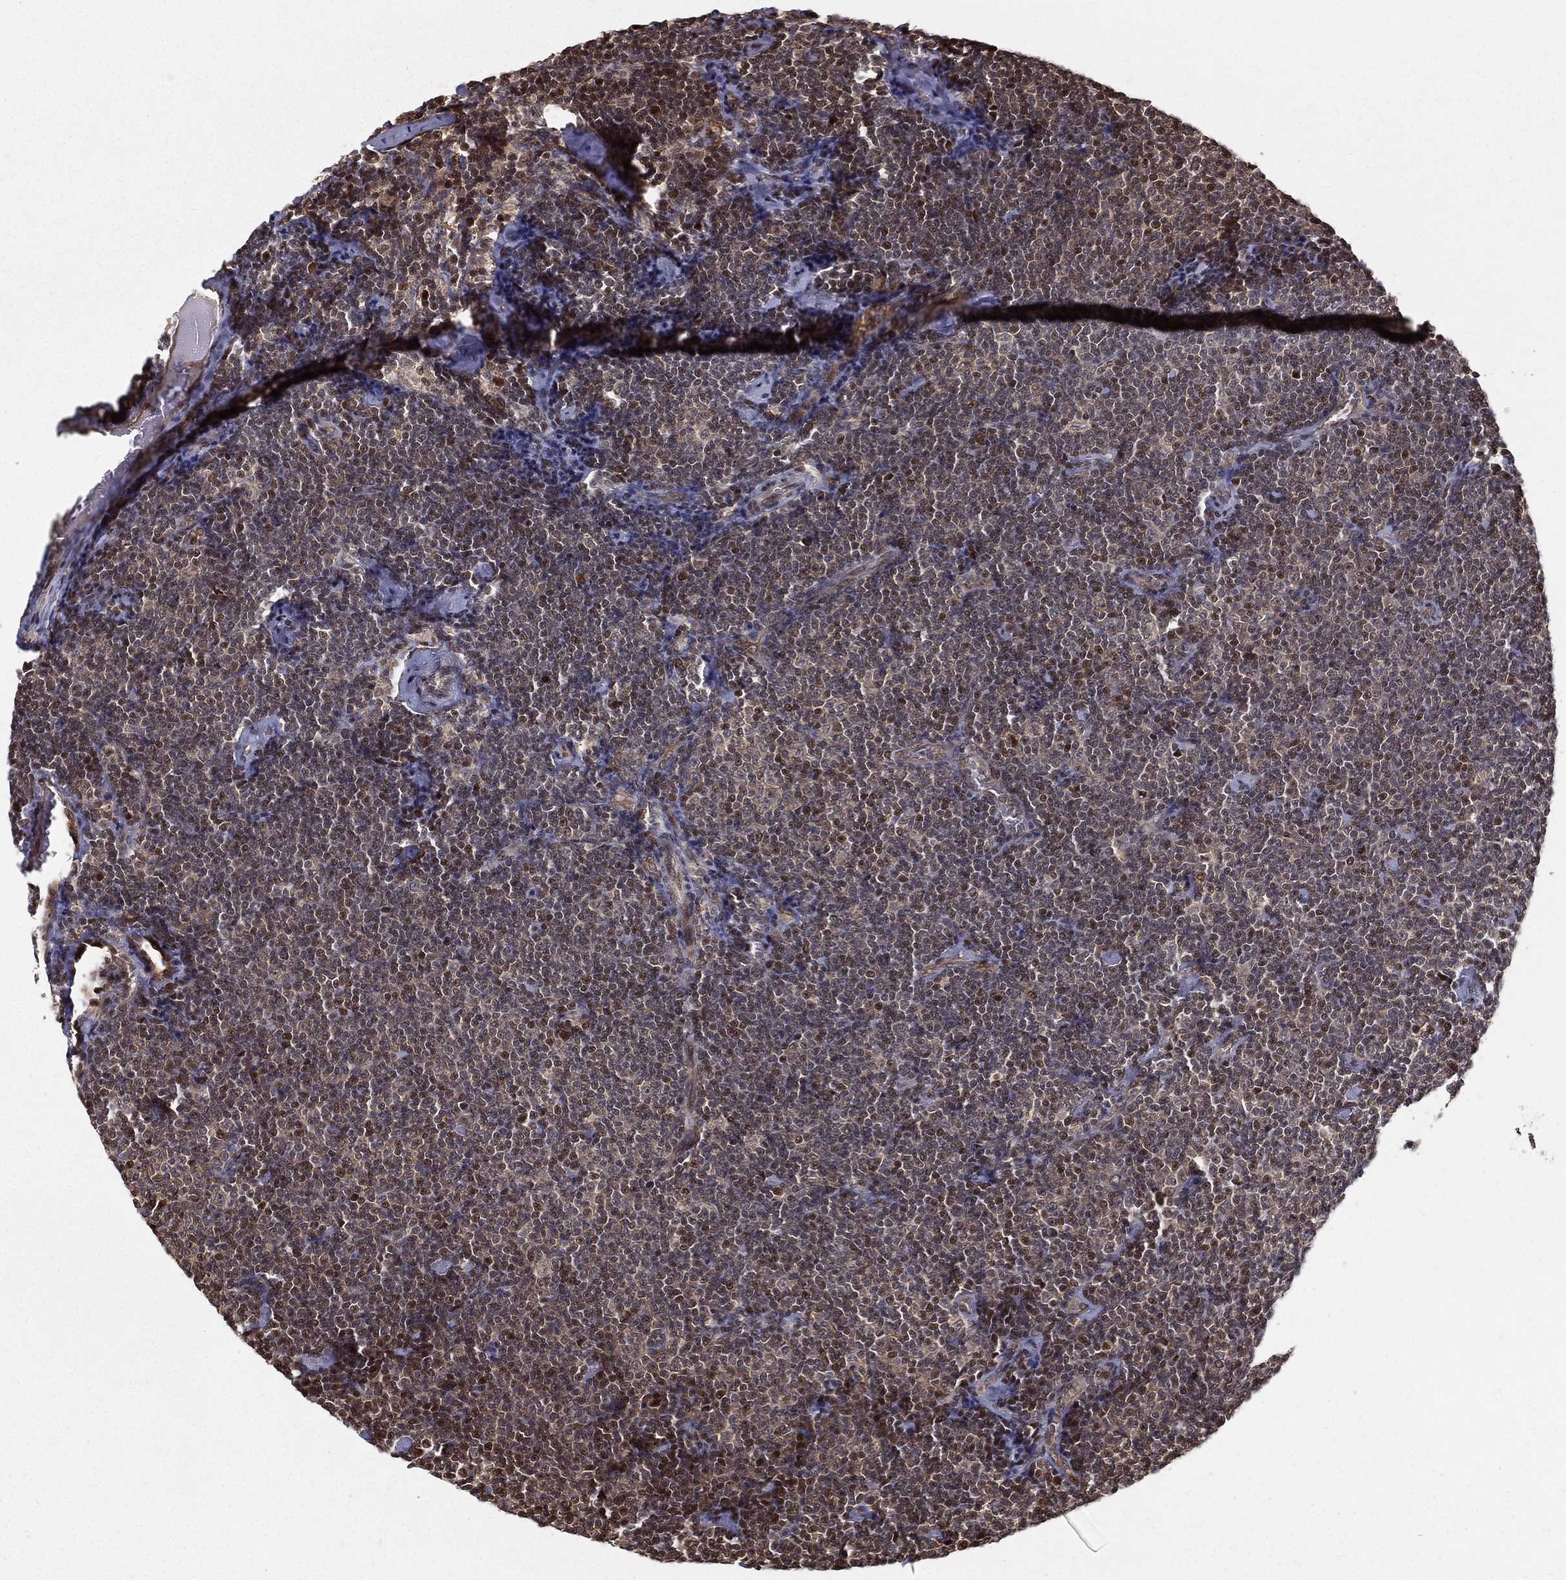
{"staining": {"intensity": "moderate", "quantity": "25%-75%", "location": "nuclear"}, "tissue": "lymphoma", "cell_type": "Tumor cells", "image_type": "cancer", "snomed": [{"axis": "morphology", "description": "Malignant lymphoma, non-Hodgkin's type, Low grade"}, {"axis": "topography", "description": "Lymph node"}], "caption": "Moderate nuclear protein positivity is identified in about 25%-75% of tumor cells in lymphoma. (Stains: DAB in brown, nuclei in blue, Microscopy: brightfield microscopy at high magnification).", "gene": "SLC6A6", "patient": {"sex": "male", "age": 81}}